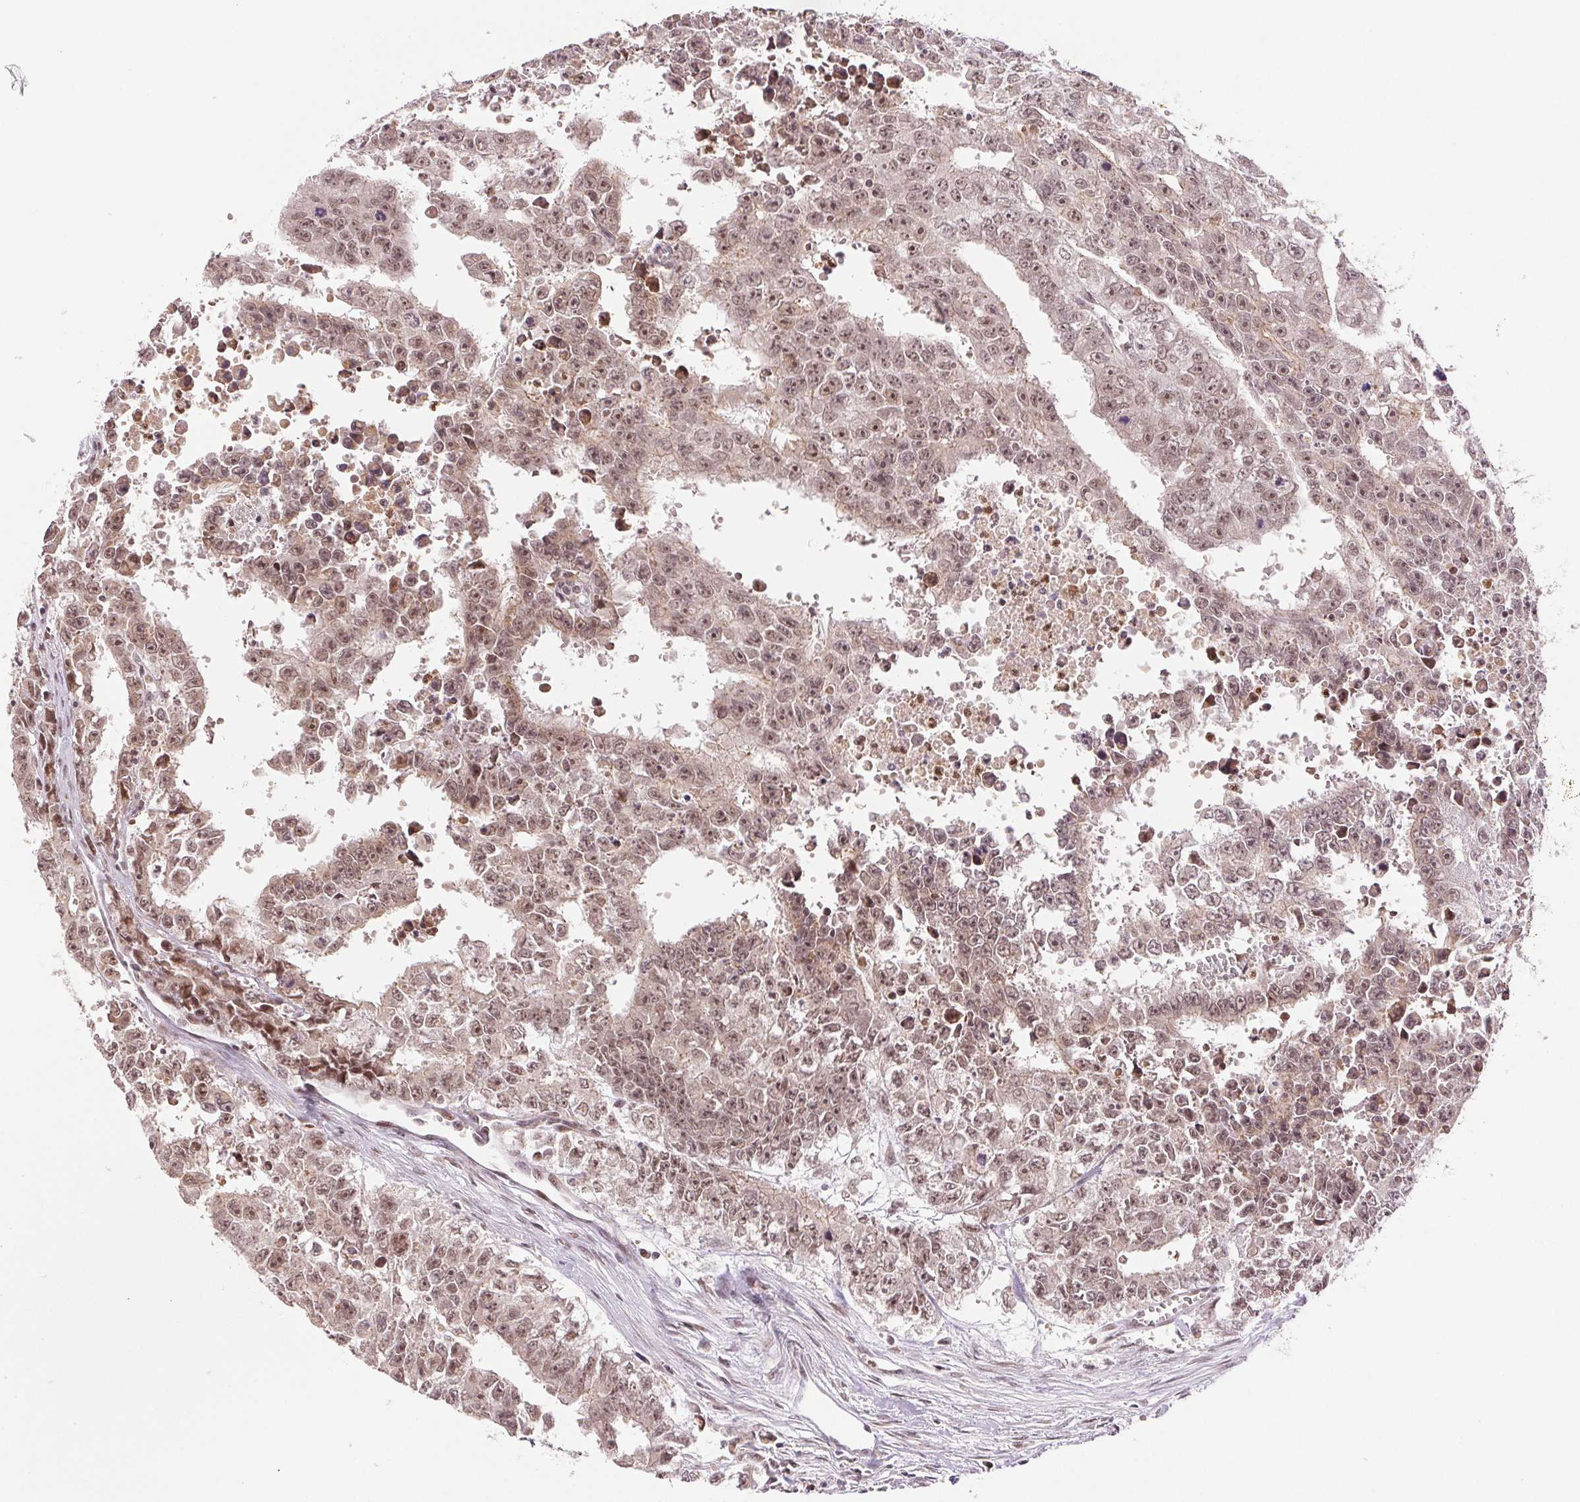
{"staining": {"intensity": "moderate", "quantity": ">75%", "location": "nuclear"}, "tissue": "testis cancer", "cell_type": "Tumor cells", "image_type": "cancer", "snomed": [{"axis": "morphology", "description": "Carcinoma, Embryonal, NOS"}, {"axis": "morphology", "description": "Teratoma, malignant, NOS"}, {"axis": "topography", "description": "Testis"}], "caption": "IHC (DAB (3,3'-diaminobenzidine)) staining of human testis cancer (teratoma (malignant)) reveals moderate nuclear protein positivity in approximately >75% of tumor cells. (DAB (3,3'-diaminobenzidine) = brown stain, brightfield microscopy at high magnification).", "gene": "GRHL3", "patient": {"sex": "male", "age": 24}}